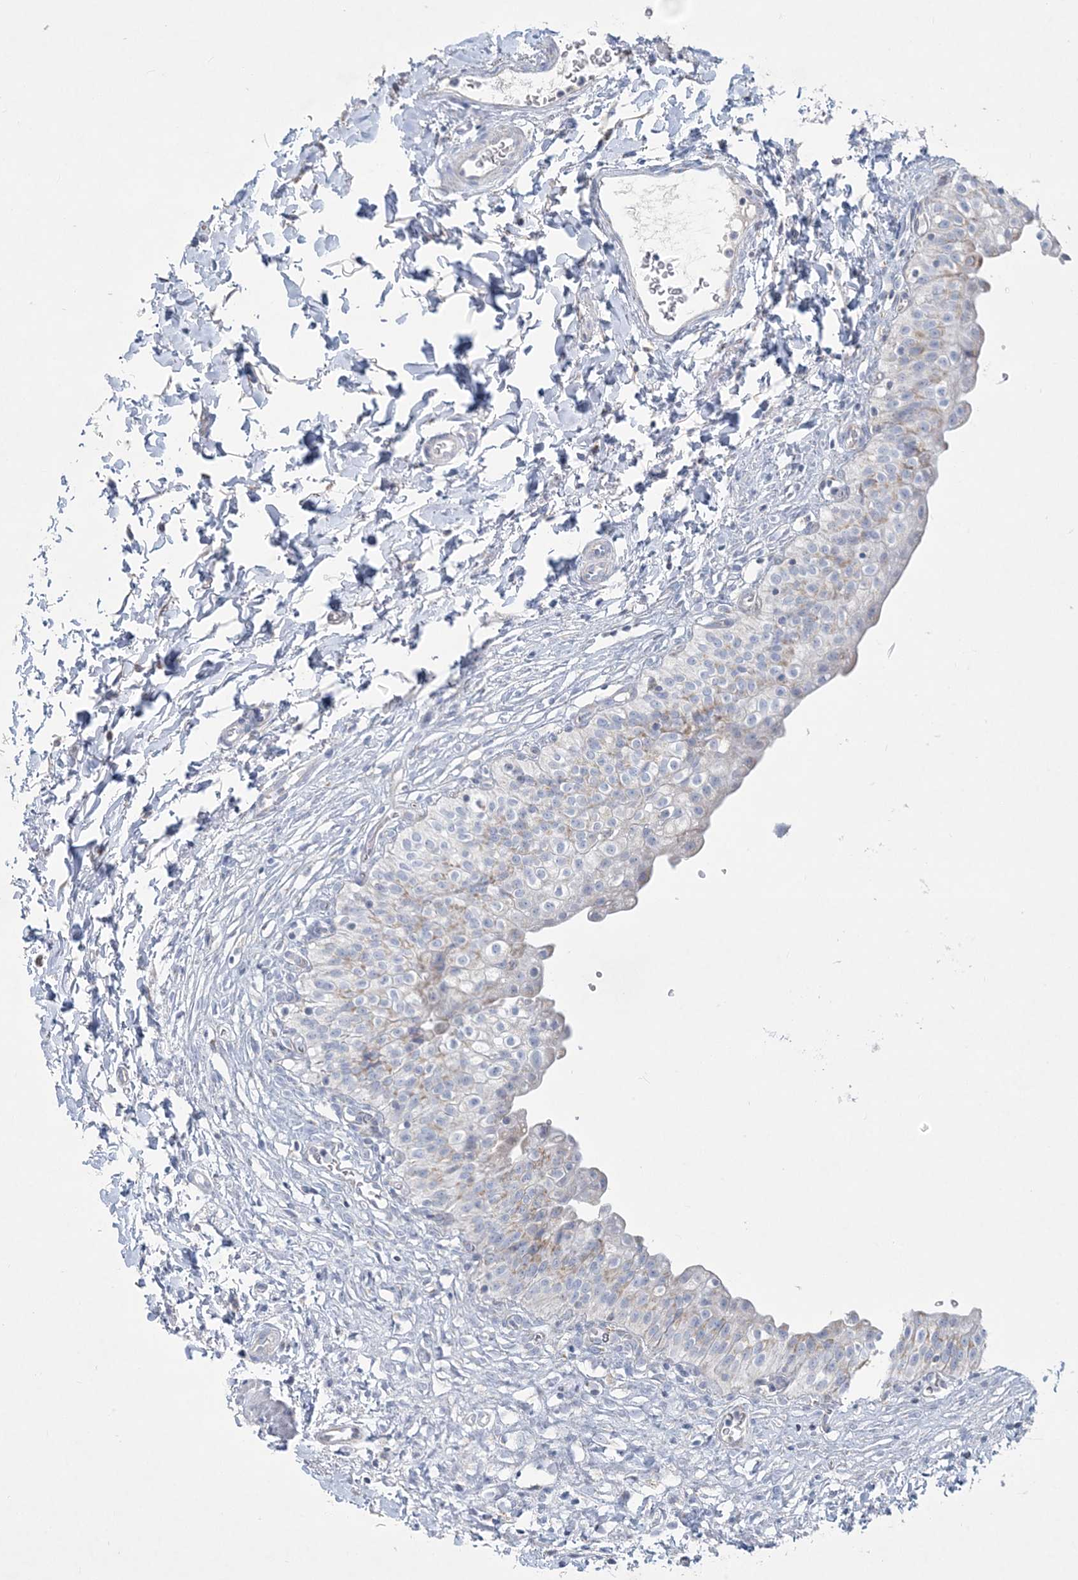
{"staining": {"intensity": "weak", "quantity": "<25%", "location": "cytoplasmic/membranous"}, "tissue": "urinary bladder", "cell_type": "Urothelial cells", "image_type": "normal", "snomed": [{"axis": "morphology", "description": "Normal tissue, NOS"}, {"axis": "topography", "description": "Urinary bladder"}], "caption": "The immunohistochemistry image has no significant expression in urothelial cells of urinary bladder.", "gene": "TBC1D7", "patient": {"sex": "male", "age": 55}}